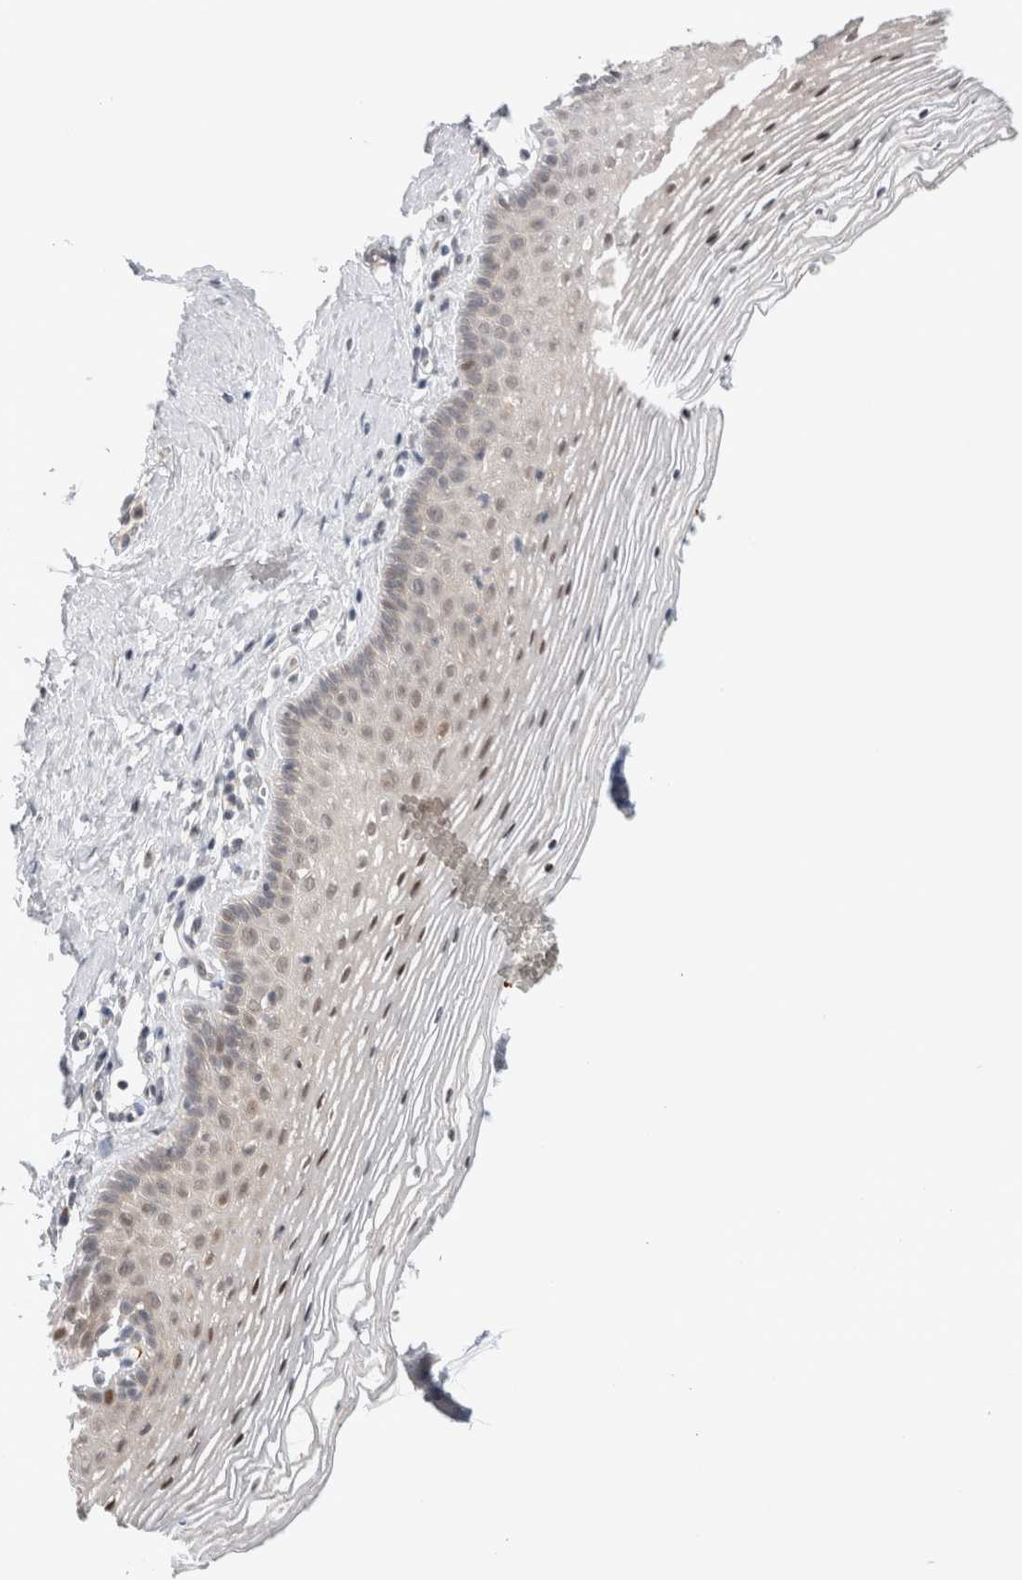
{"staining": {"intensity": "moderate", "quantity": "25%-75%", "location": "nuclear"}, "tissue": "vagina", "cell_type": "Squamous epithelial cells", "image_type": "normal", "snomed": [{"axis": "morphology", "description": "Normal tissue, NOS"}, {"axis": "topography", "description": "Vagina"}], "caption": "This micrograph shows IHC staining of benign vagina, with medium moderate nuclear positivity in approximately 25%-75% of squamous epithelial cells.", "gene": "VPS28", "patient": {"sex": "female", "age": 32}}